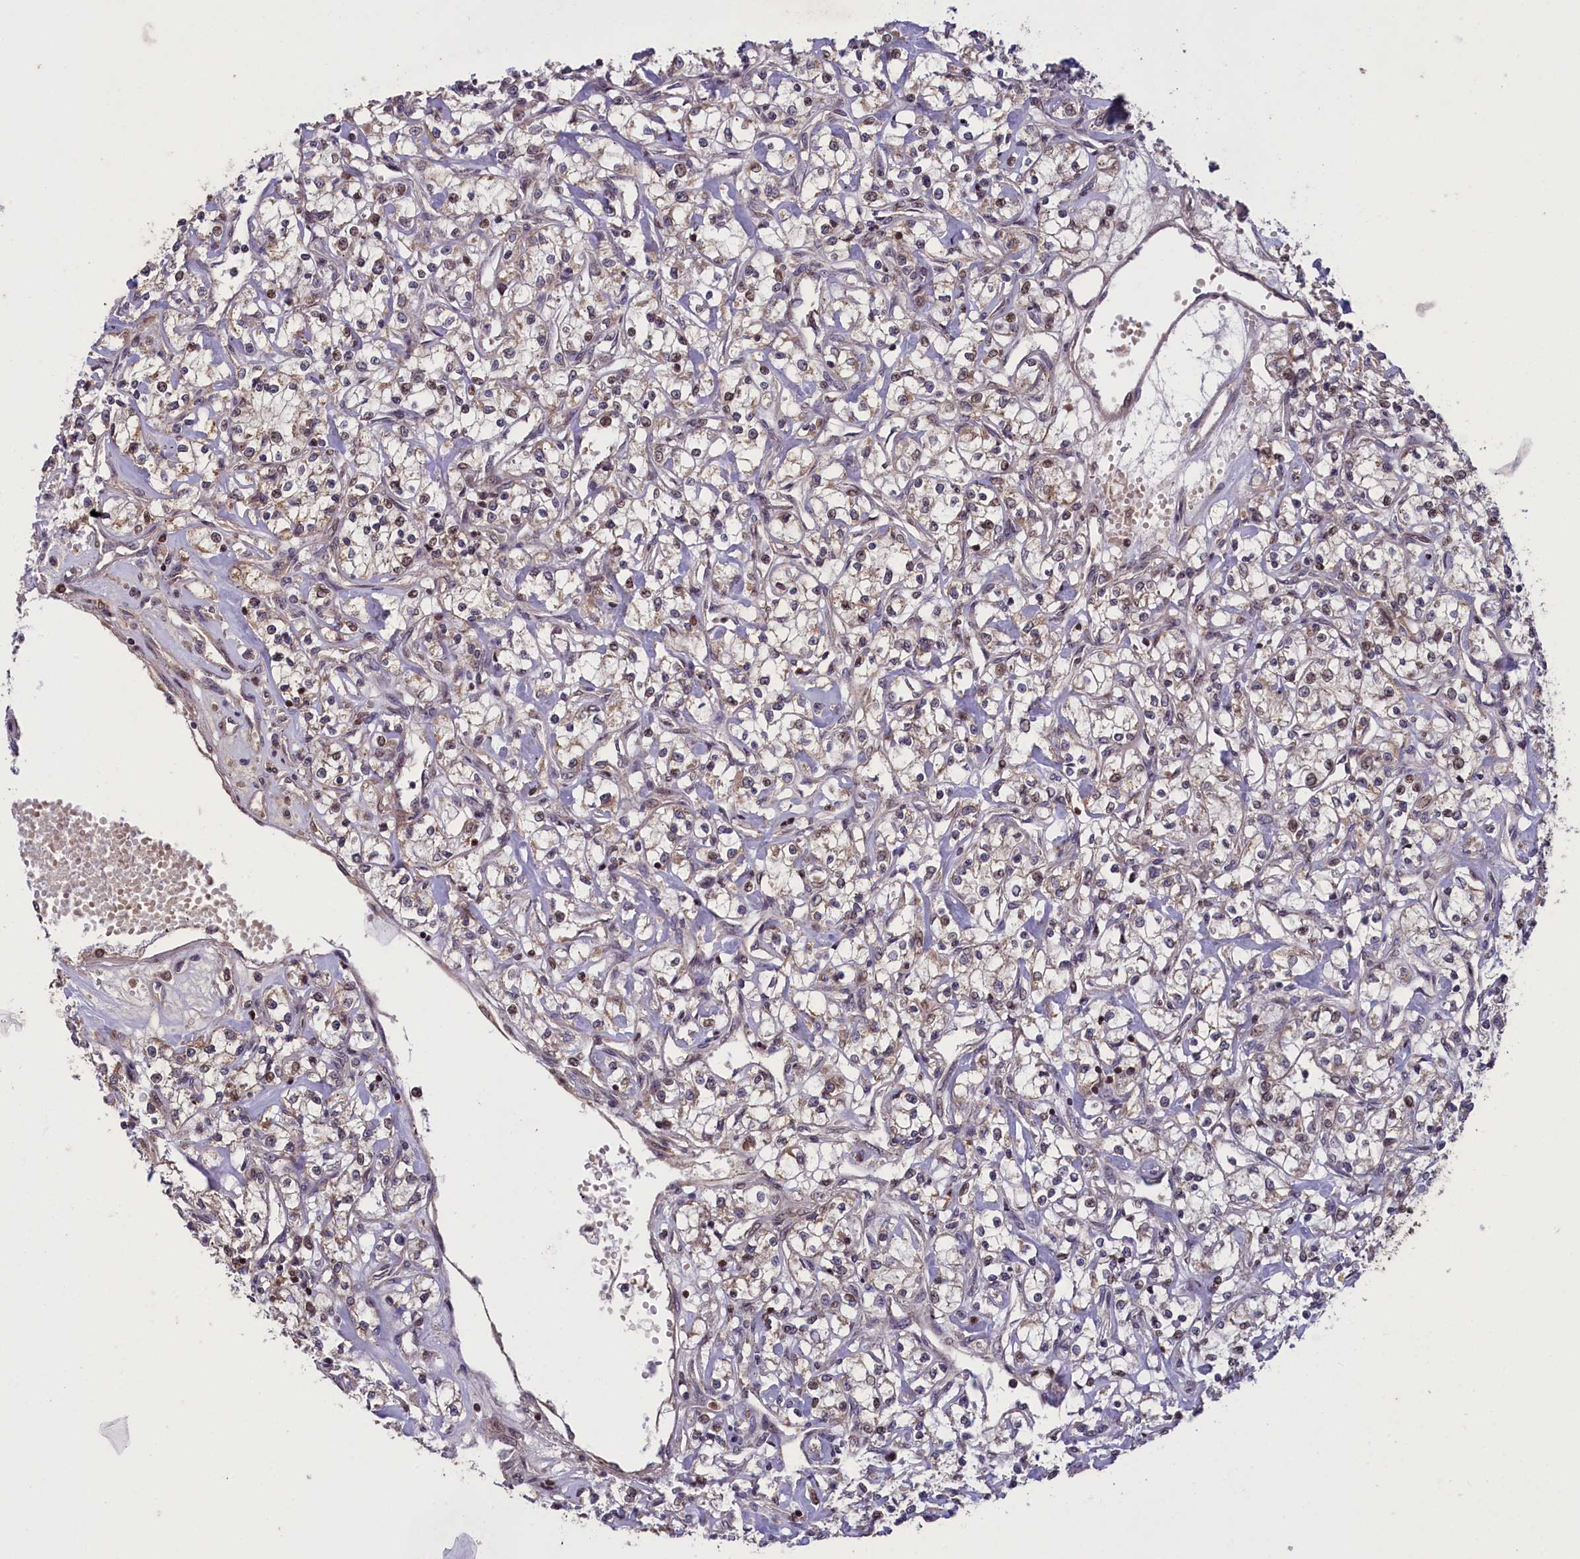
{"staining": {"intensity": "moderate", "quantity": "25%-75%", "location": "cytoplasmic/membranous,nuclear"}, "tissue": "renal cancer", "cell_type": "Tumor cells", "image_type": "cancer", "snomed": [{"axis": "morphology", "description": "Adenocarcinoma, NOS"}, {"axis": "topography", "description": "Kidney"}], "caption": "Immunohistochemistry of human adenocarcinoma (renal) demonstrates medium levels of moderate cytoplasmic/membranous and nuclear staining in approximately 25%-75% of tumor cells.", "gene": "NUBP1", "patient": {"sex": "female", "age": 59}}